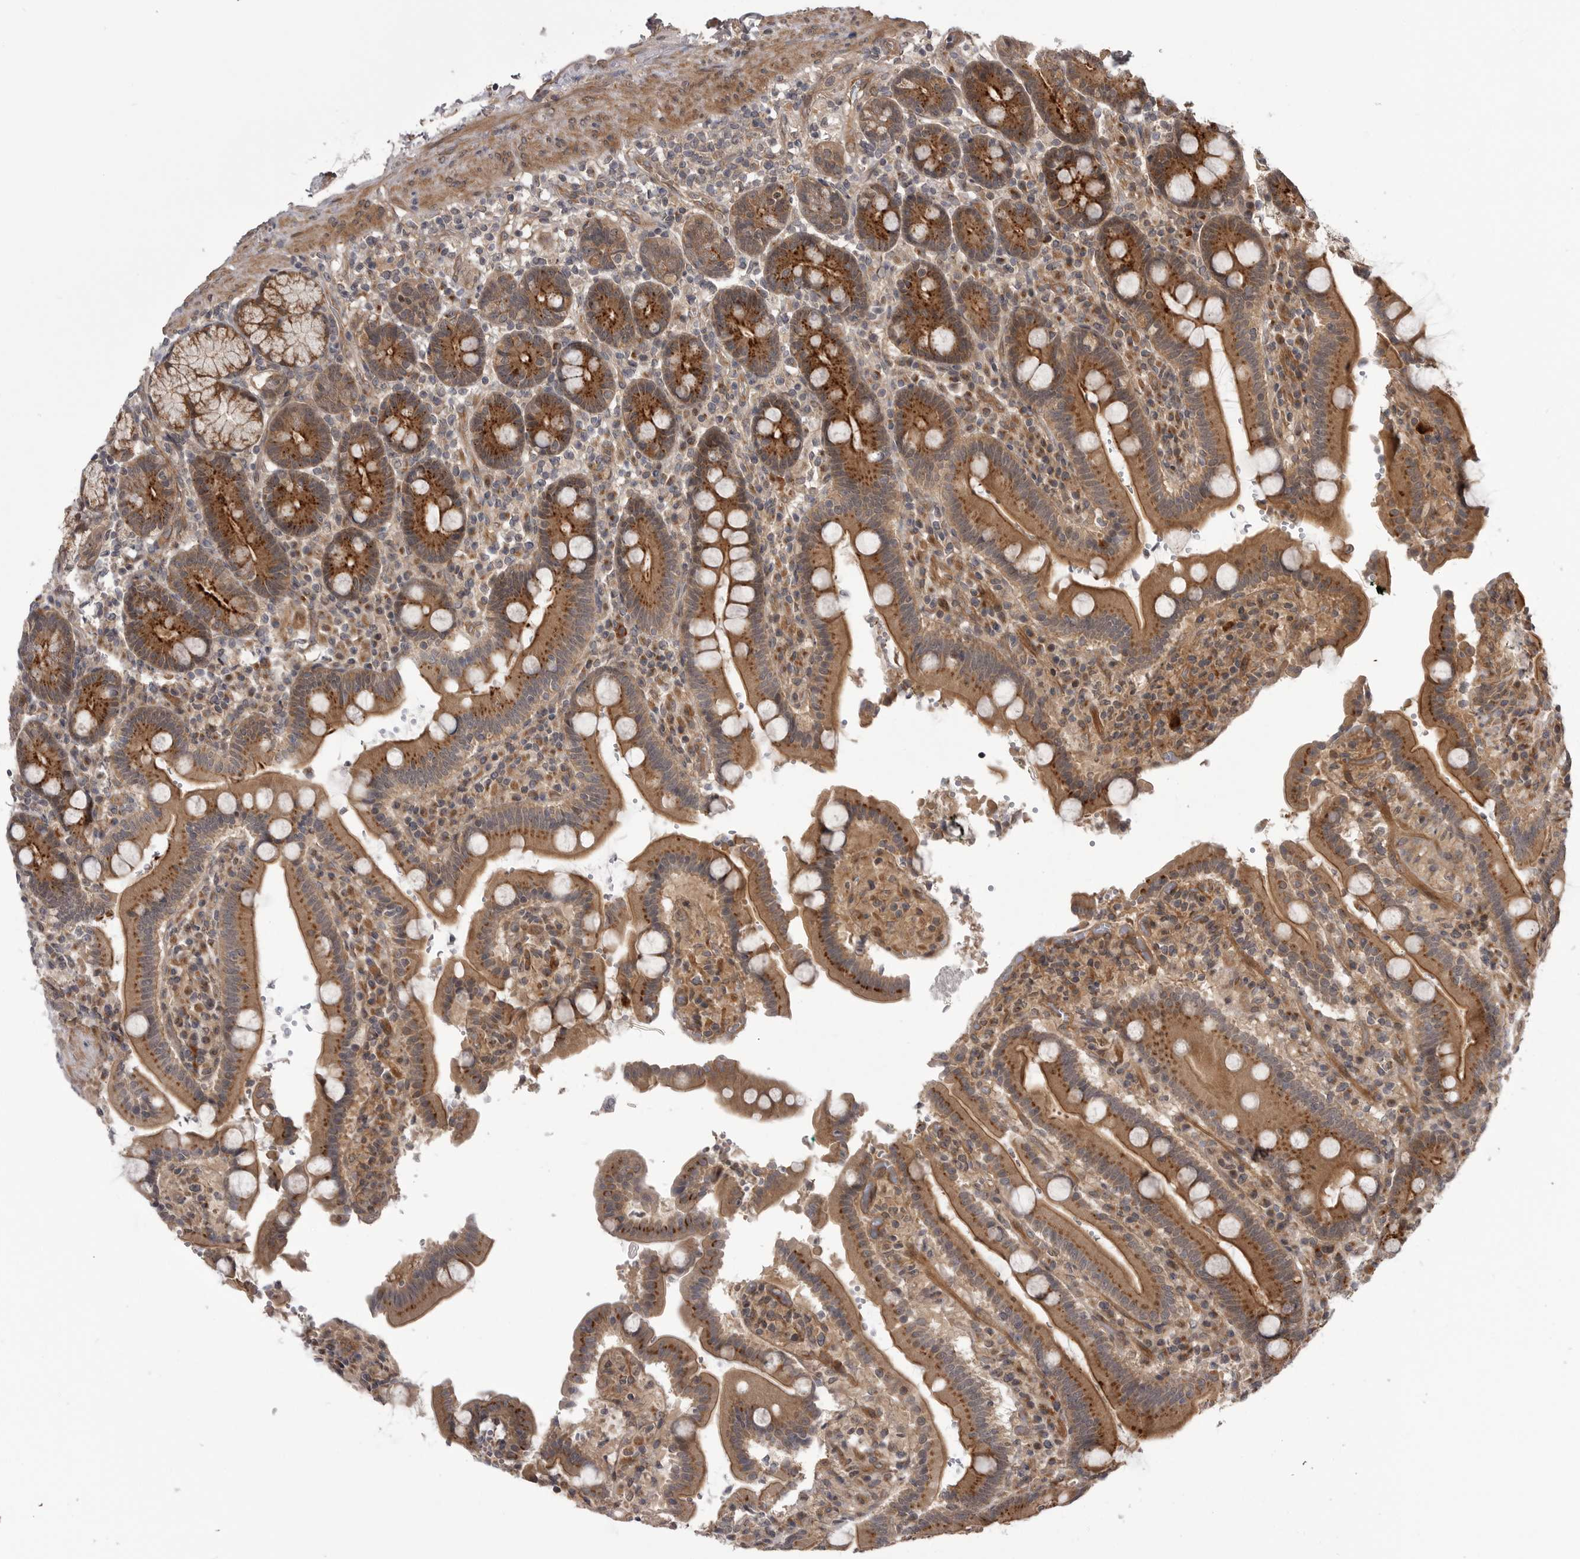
{"staining": {"intensity": "strong", "quantity": ">75%", "location": "cytoplasmic/membranous"}, "tissue": "duodenum", "cell_type": "Glandular cells", "image_type": "normal", "snomed": [{"axis": "morphology", "description": "Normal tissue, NOS"}, {"axis": "topography", "description": "Small intestine, NOS"}], "caption": "About >75% of glandular cells in unremarkable human duodenum show strong cytoplasmic/membranous protein positivity as visualized by brown immunohistochemical staining.", "gene": "PDCL", "patient": {"sex": "female", "age": 71}}